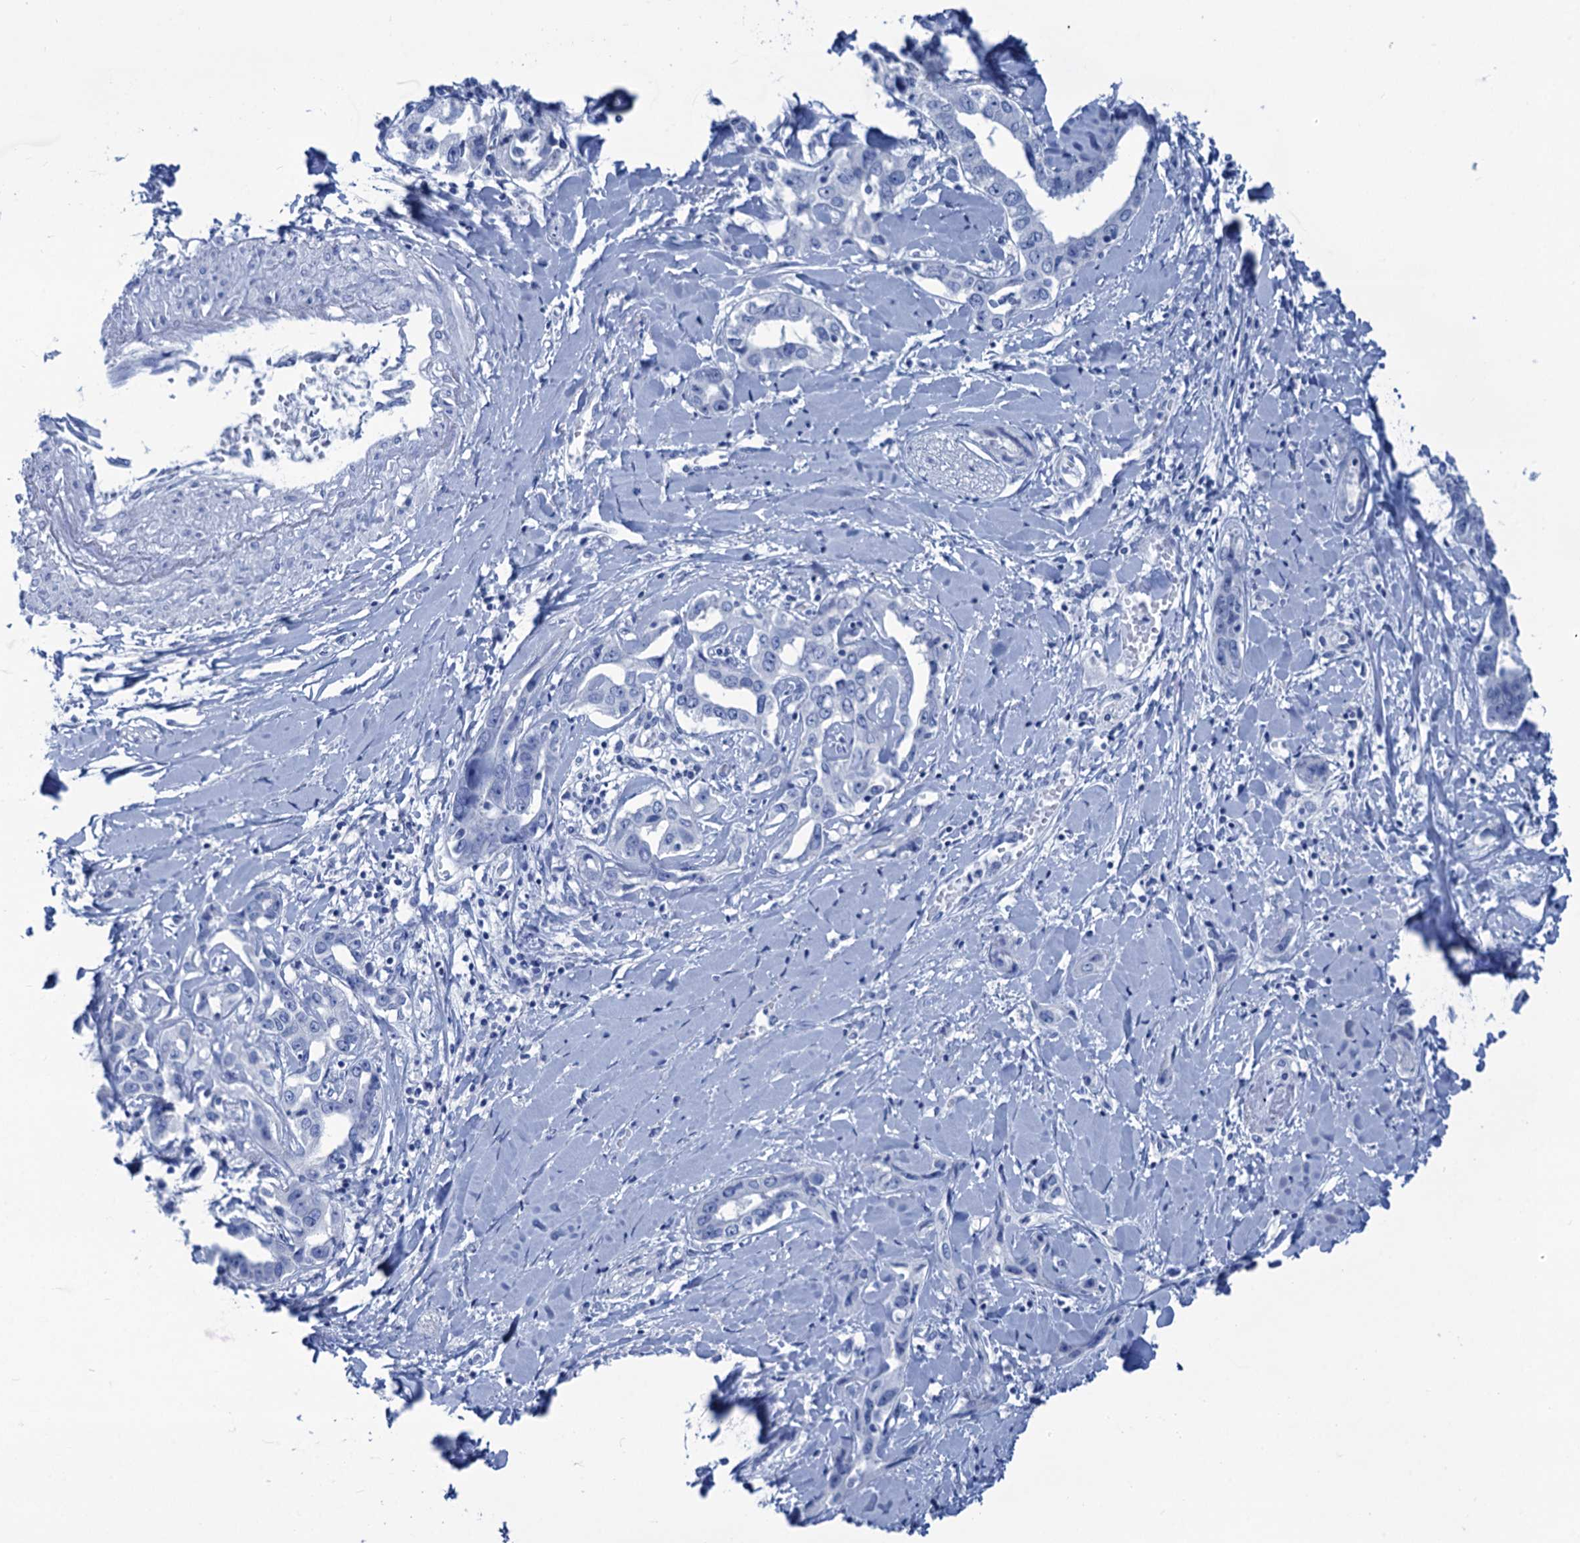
{"staining": {"intensity": "negative", "quantity": "none", "location": "none"}, "tissue": "liver cancer", "cell_type": "Tumor cells", "image_type": "cancer", "snomed": [{"axis": "morphology", "description": "Cholangiocarcinoma"}, {"axis": "topography", "description": "Liver"}], "caption": "High magnification brightfield microscopy of liver cancer stained with DAB (3,3'-diaminobenzidine) (brown) and counterstained with hematoxylin (blue): tumor cells show no significant positivity.", "gene": "CABYR", "patient": {"sex": "male", "age": 59}}